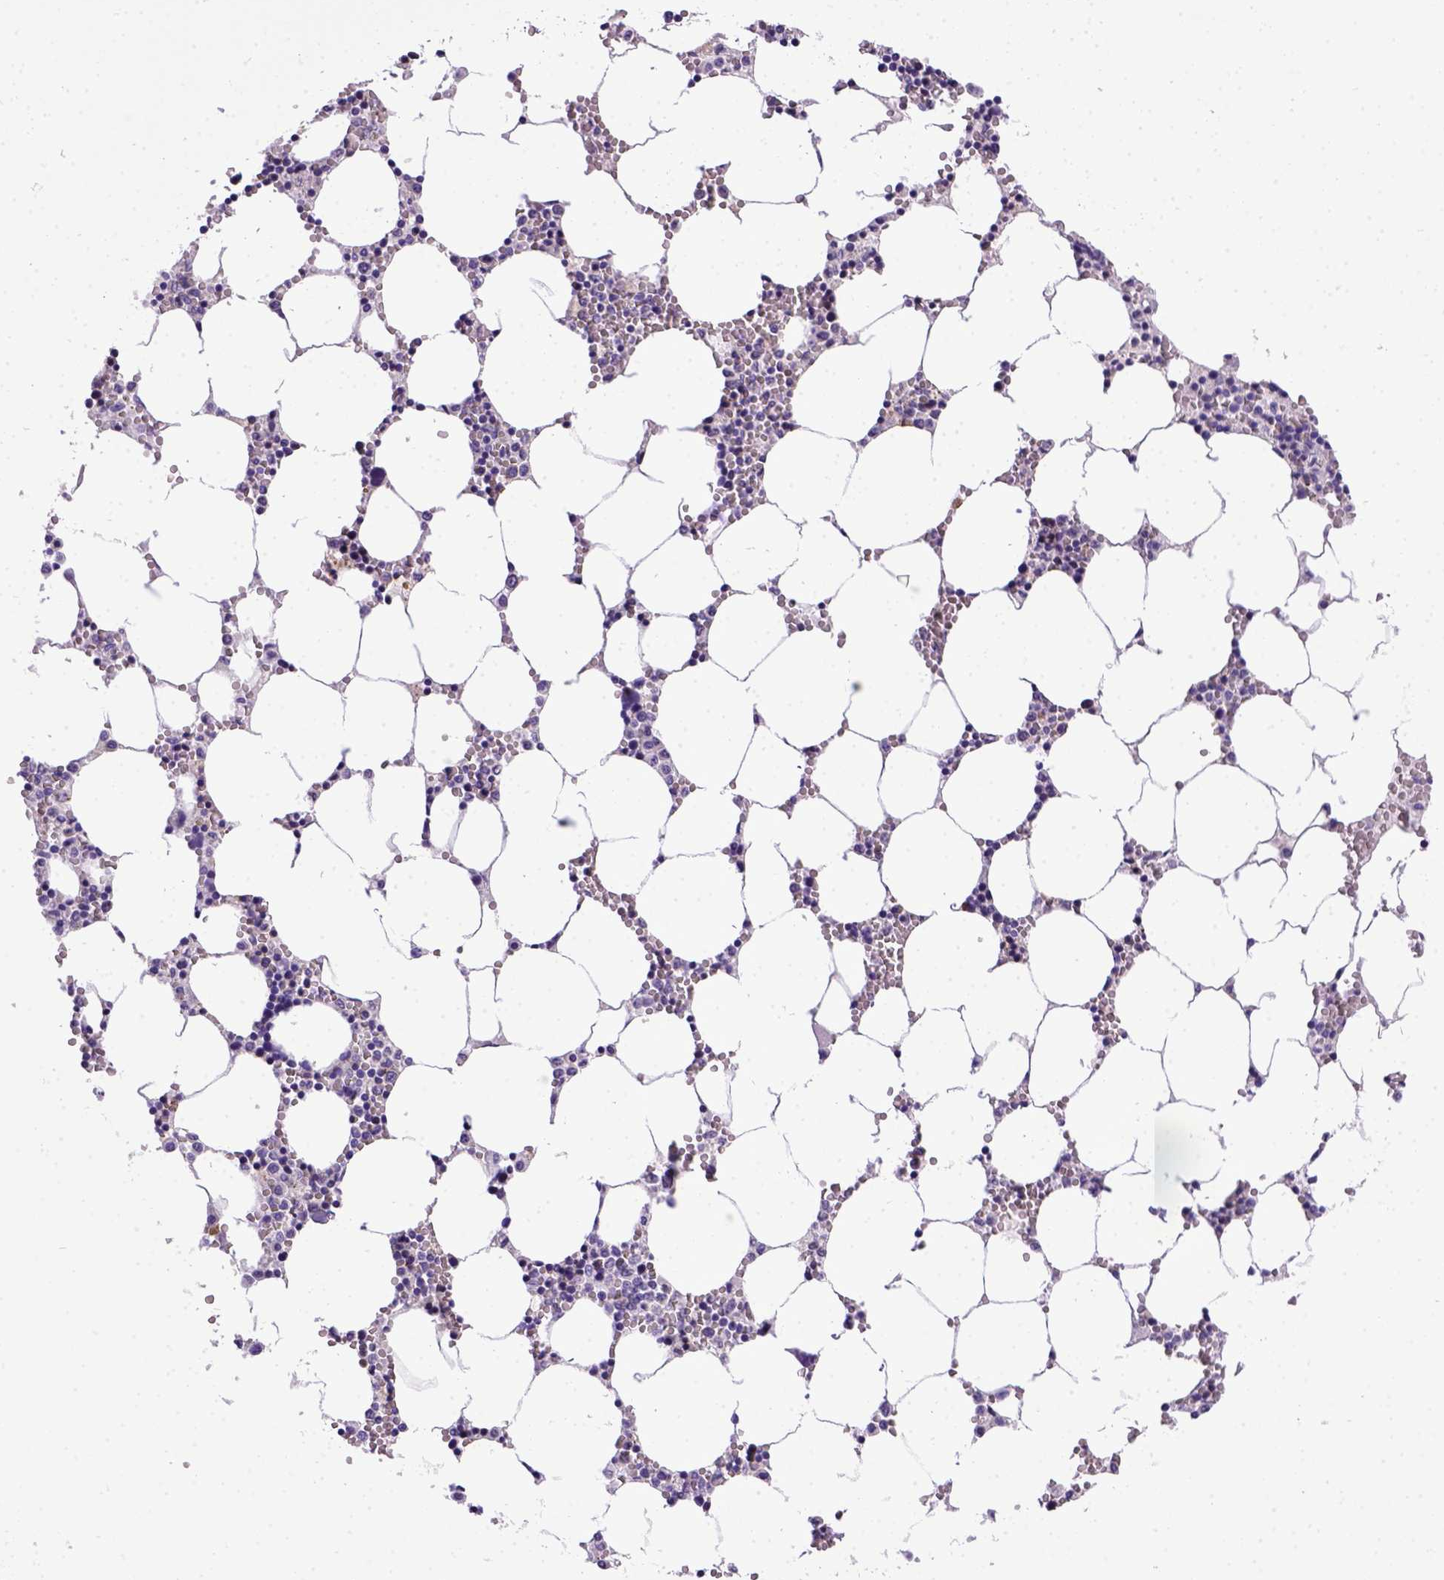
{"staining": {"intensity": "negative", "quantity": "none", "location": "none"}, "tissue": "bone marrow", "cell_type": "Hematopoietic cells", "image_type": "normal", "snomed": [{"axis": "morphology", "description": "Normal tissue, NOS"}, {"axis": "topography", "description": "Bone marrow"}], "caption": "This is an immunohistochemistry (IHC) histopathology image of unremarkable human bone marrow. There is no positivity in hematopoietic cells.", "gene": "CDH1", "patient": {"sex": "female", "age": 64}}